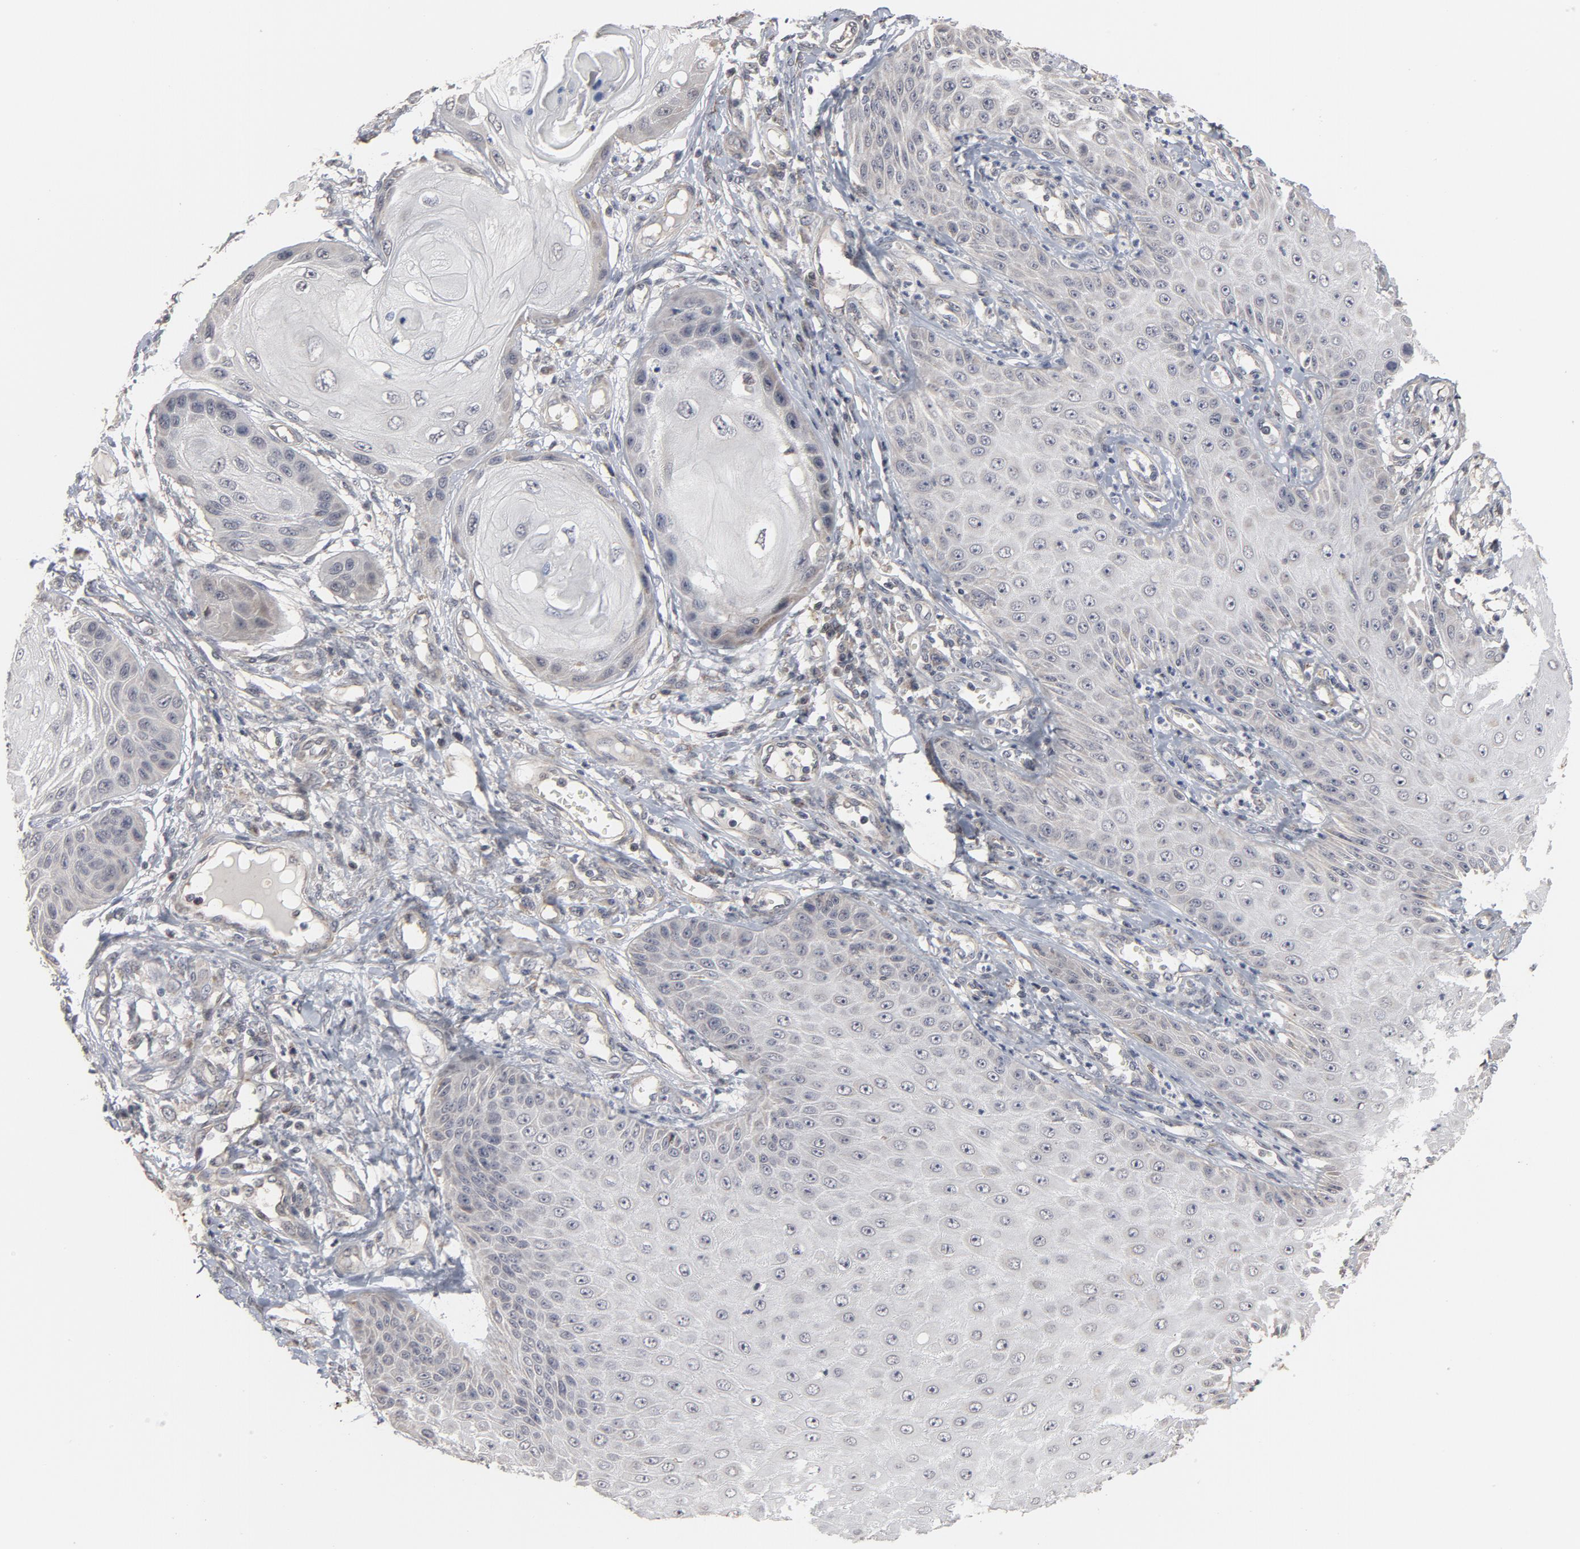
{"staining": {"intensity": "negative", "quantity": "none", "location": "none"}, "tissue": "skin cancer", "cell_type": "Tumor cells", "image_type": "cancer", "snomed": [{"axis": "morphology", "description": "Squamous cell carcinoma, NOS"}, {"axis": "topography", "description": "Skin"}], "caption": "The micrograph demonstrates no significant expression in tumor cells of skin cancer.", "gene": "PPP1R1B", "patient": {"sex": "female", "age": 40}}